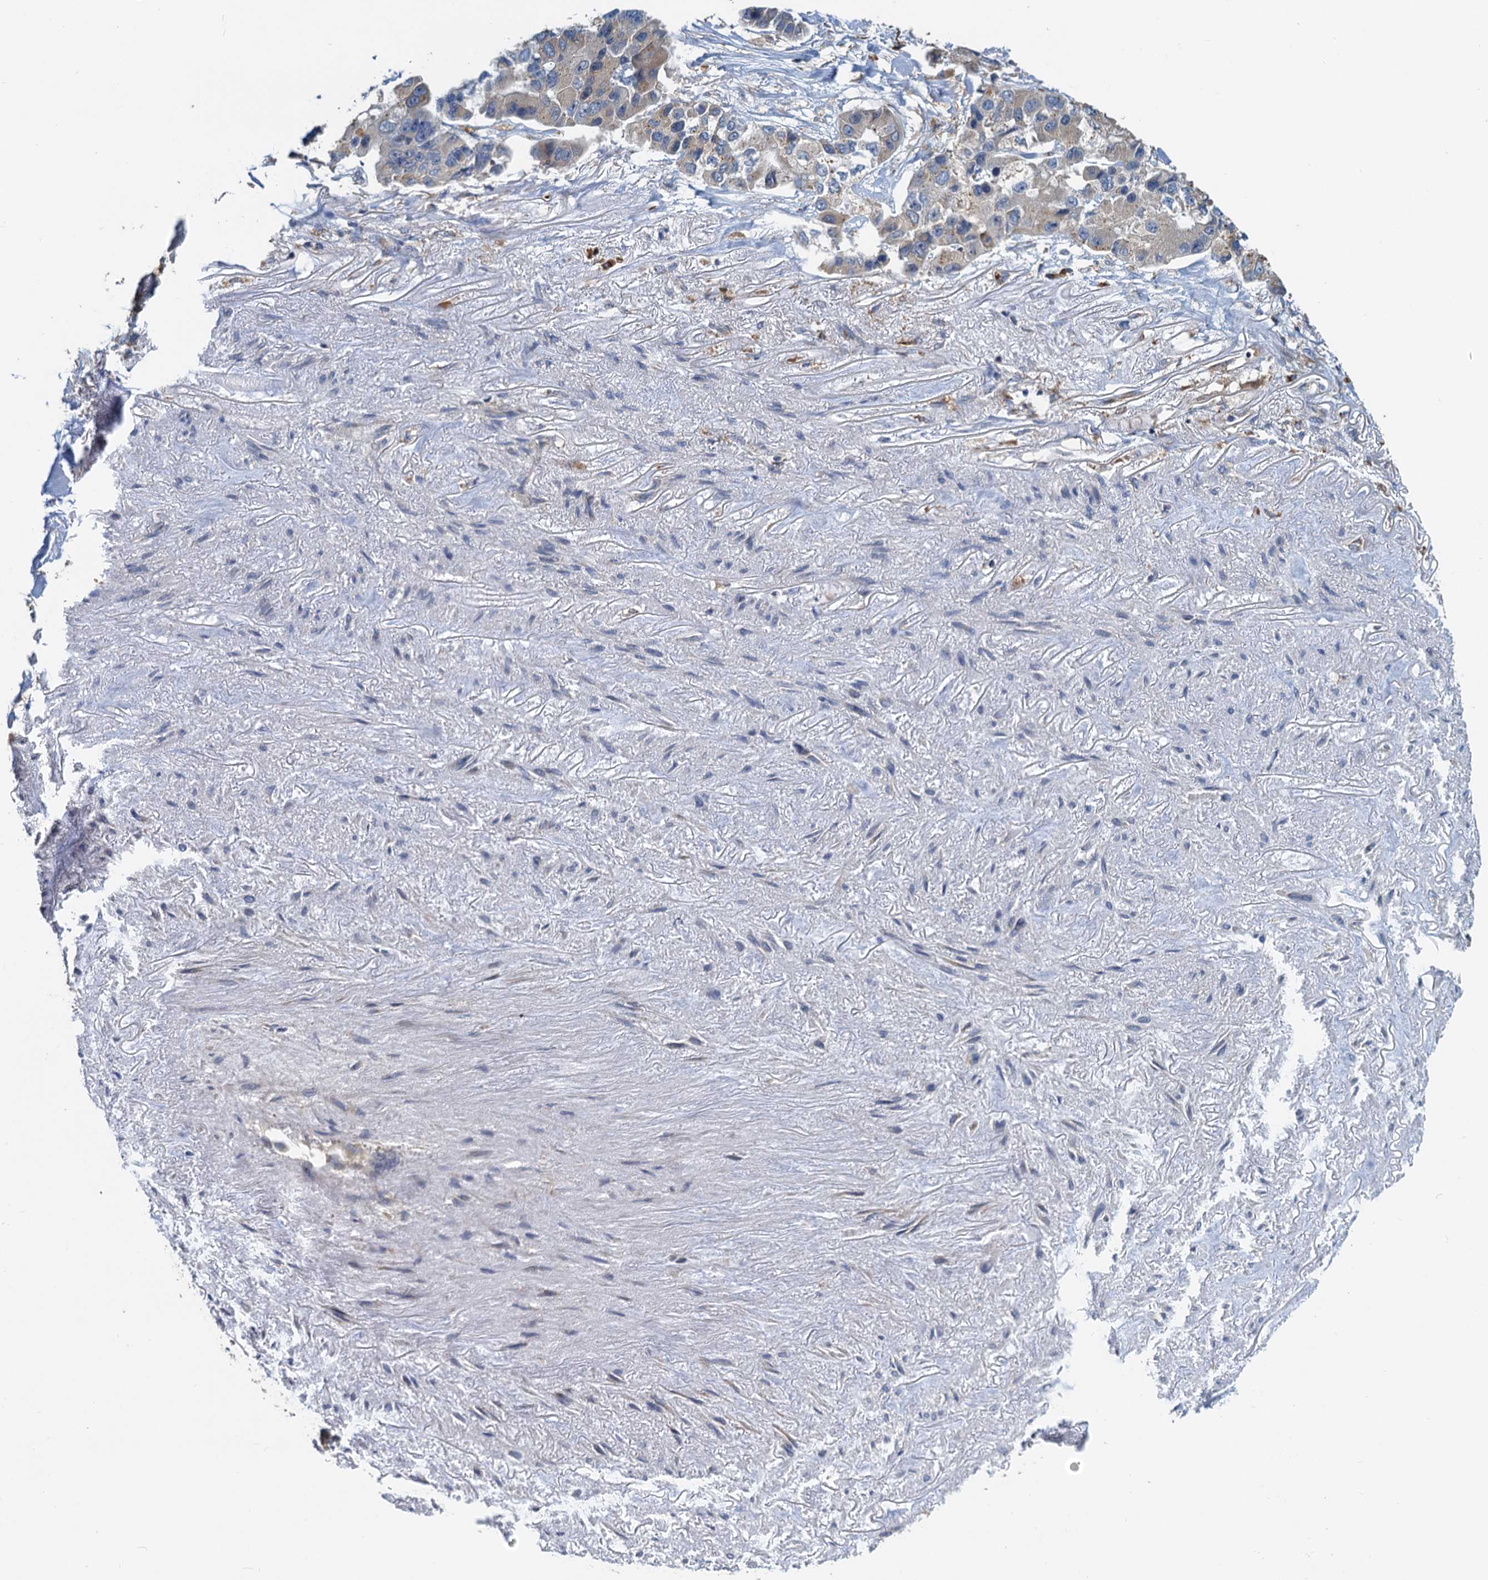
{"staining": {"intensity": "weak", "quantity": "<25%", "location": "cytoplasmic/membranous"}, "tissue": "lung cancer", "cell_type": "Tumor cells", "image_type": "cancer", "snomed": [{"axis": "morphology", "description": "Adenocarcinoma, NOS"}, {"axis": "topography", "description": "Lung"}], "caption": "Immunohistochemical staining of human lung cancer (adenocarcinoma) exhibits no significant staining in tumor cells.", "gene": "NKAPD1", "patient": {"sex": "female", "age": 54}}